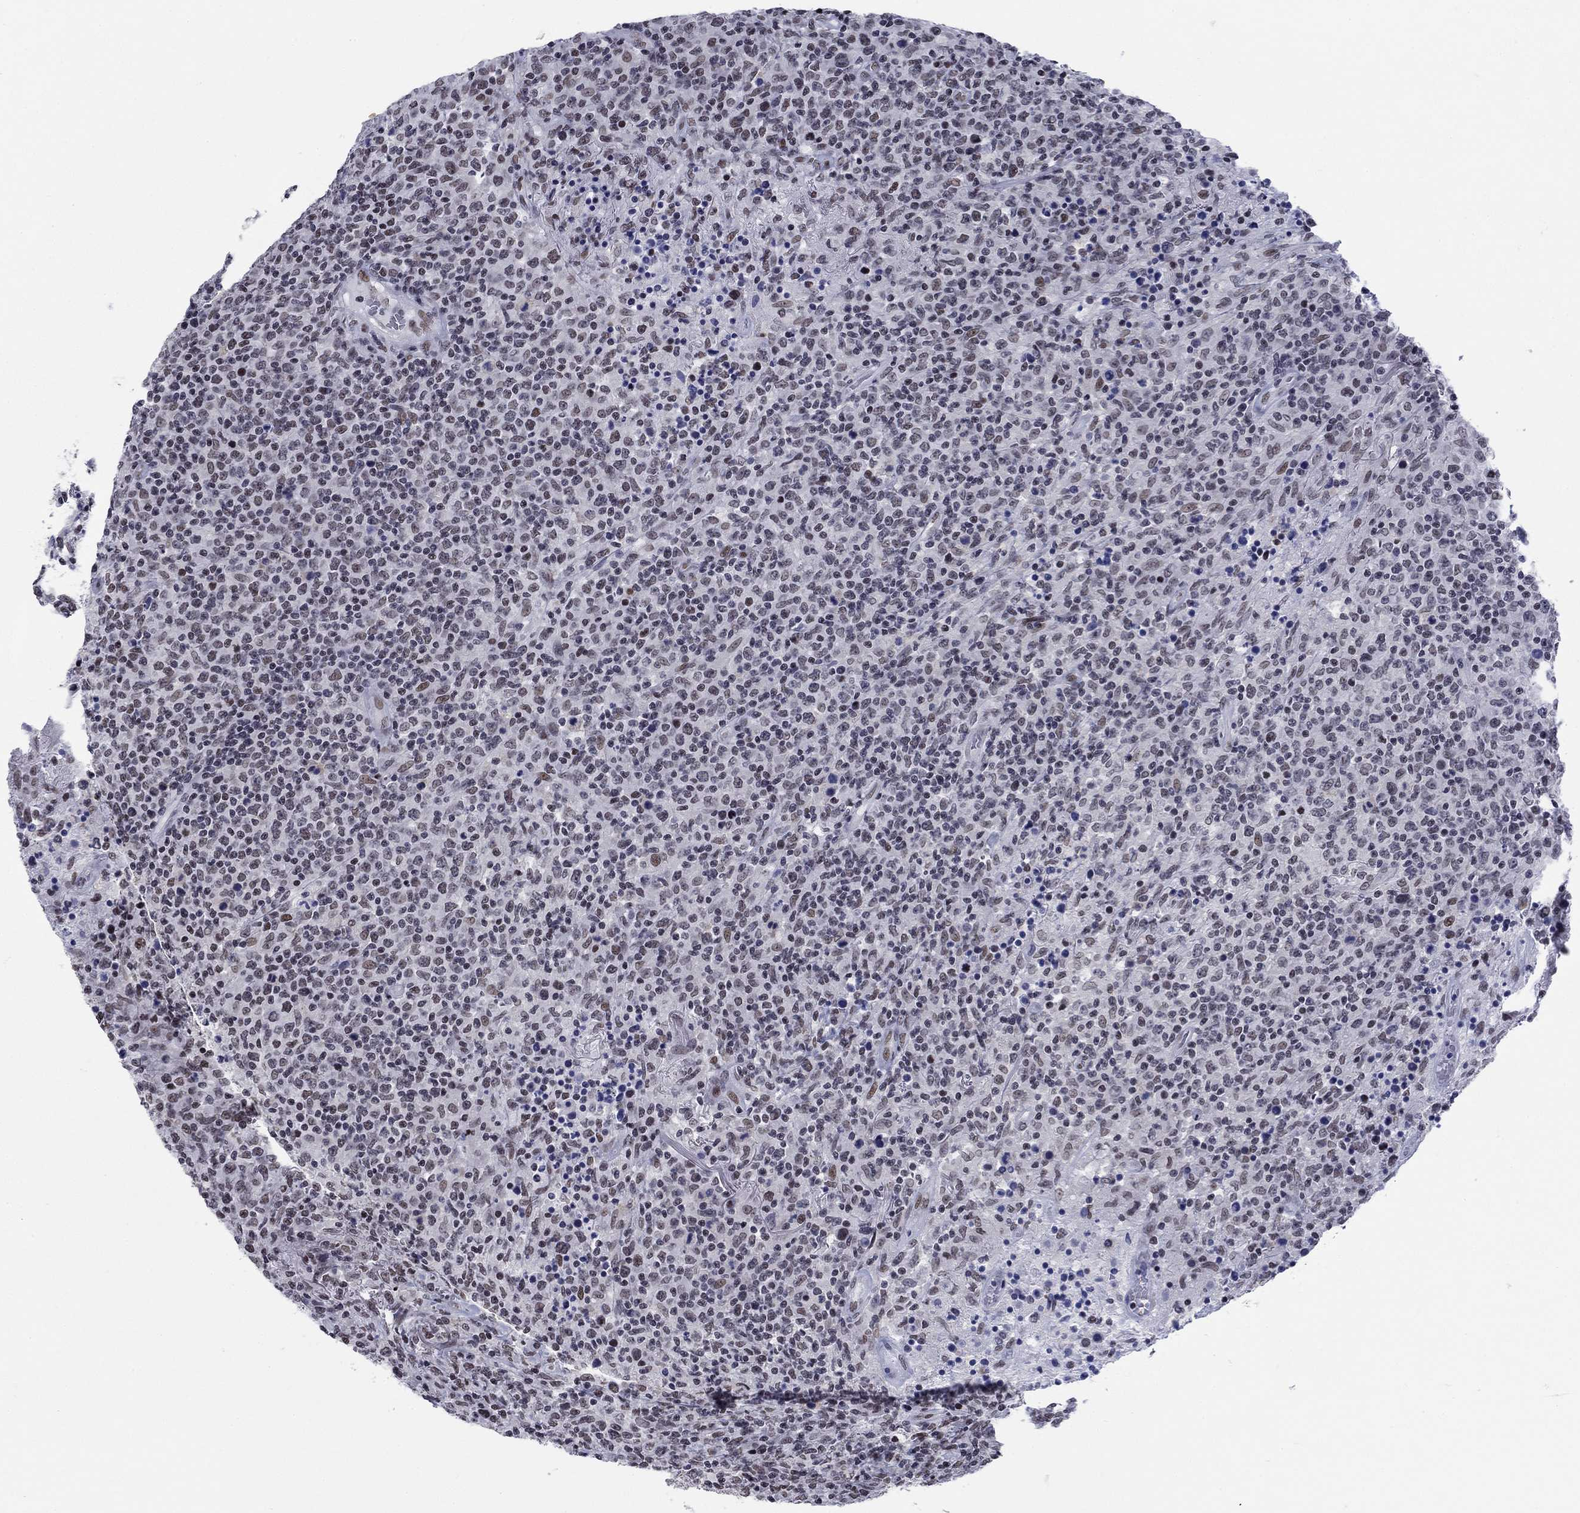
{"staining": {"intensity": "weak", "quantity": "25%-75%", "location": "nuclear"}, "tissue": "lymphoma", "cell_type": "Tumor cells", "image_type": "cancer", "snomed": [{"axis": "morphology", "description": "Malignant lymphoma, non-Hodgkin's type, High grade"}, {"axis": "topography", "description": "Lung"}], "caption": "Protein expression analysis of human lymphoma reveals weak nuclear expression in about 25%-75% of tumor cells.", "gene": "NPAS3", "patient": {"sex": "male", "age": 79}}